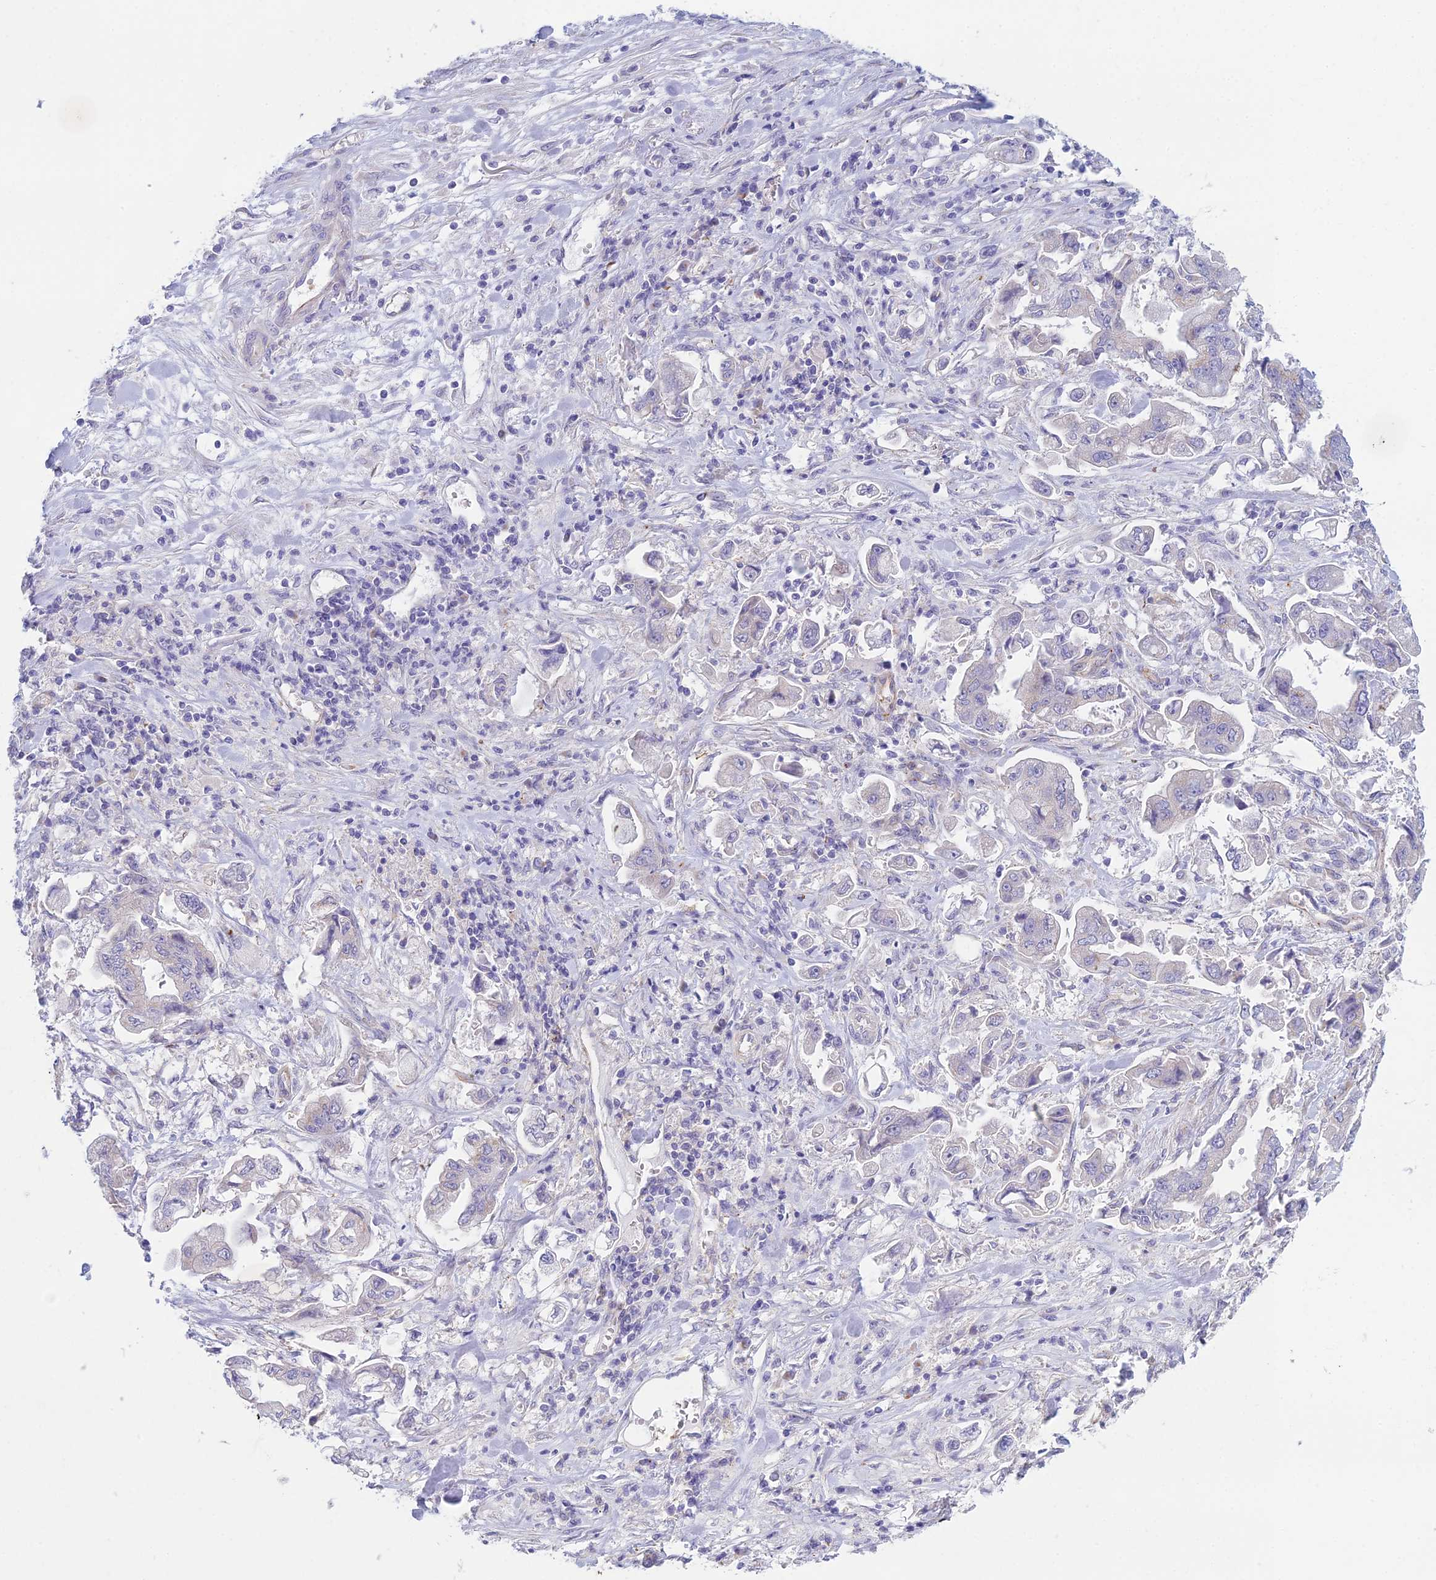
{"staining": {"intensity": "negative", "quantity": "none", "location": "none"}, "tissue": "stomach cancer", "cell_type": "Tumor cells", "image_type": "cancer", "snomed": [{"axis": "morphology", "description": "Adenocarcinoma, NOS"}, {"axis": "topography", "description": "Stomach"}], "caption": "A high-resolution photomicrograph shows immunohistochemistry staining of adenocarcinoma (stomach), which demonstrates no significant positivity in tumor cells.", "gene": "ZNF564", "patient": {"sex": "male", "age": 62}}